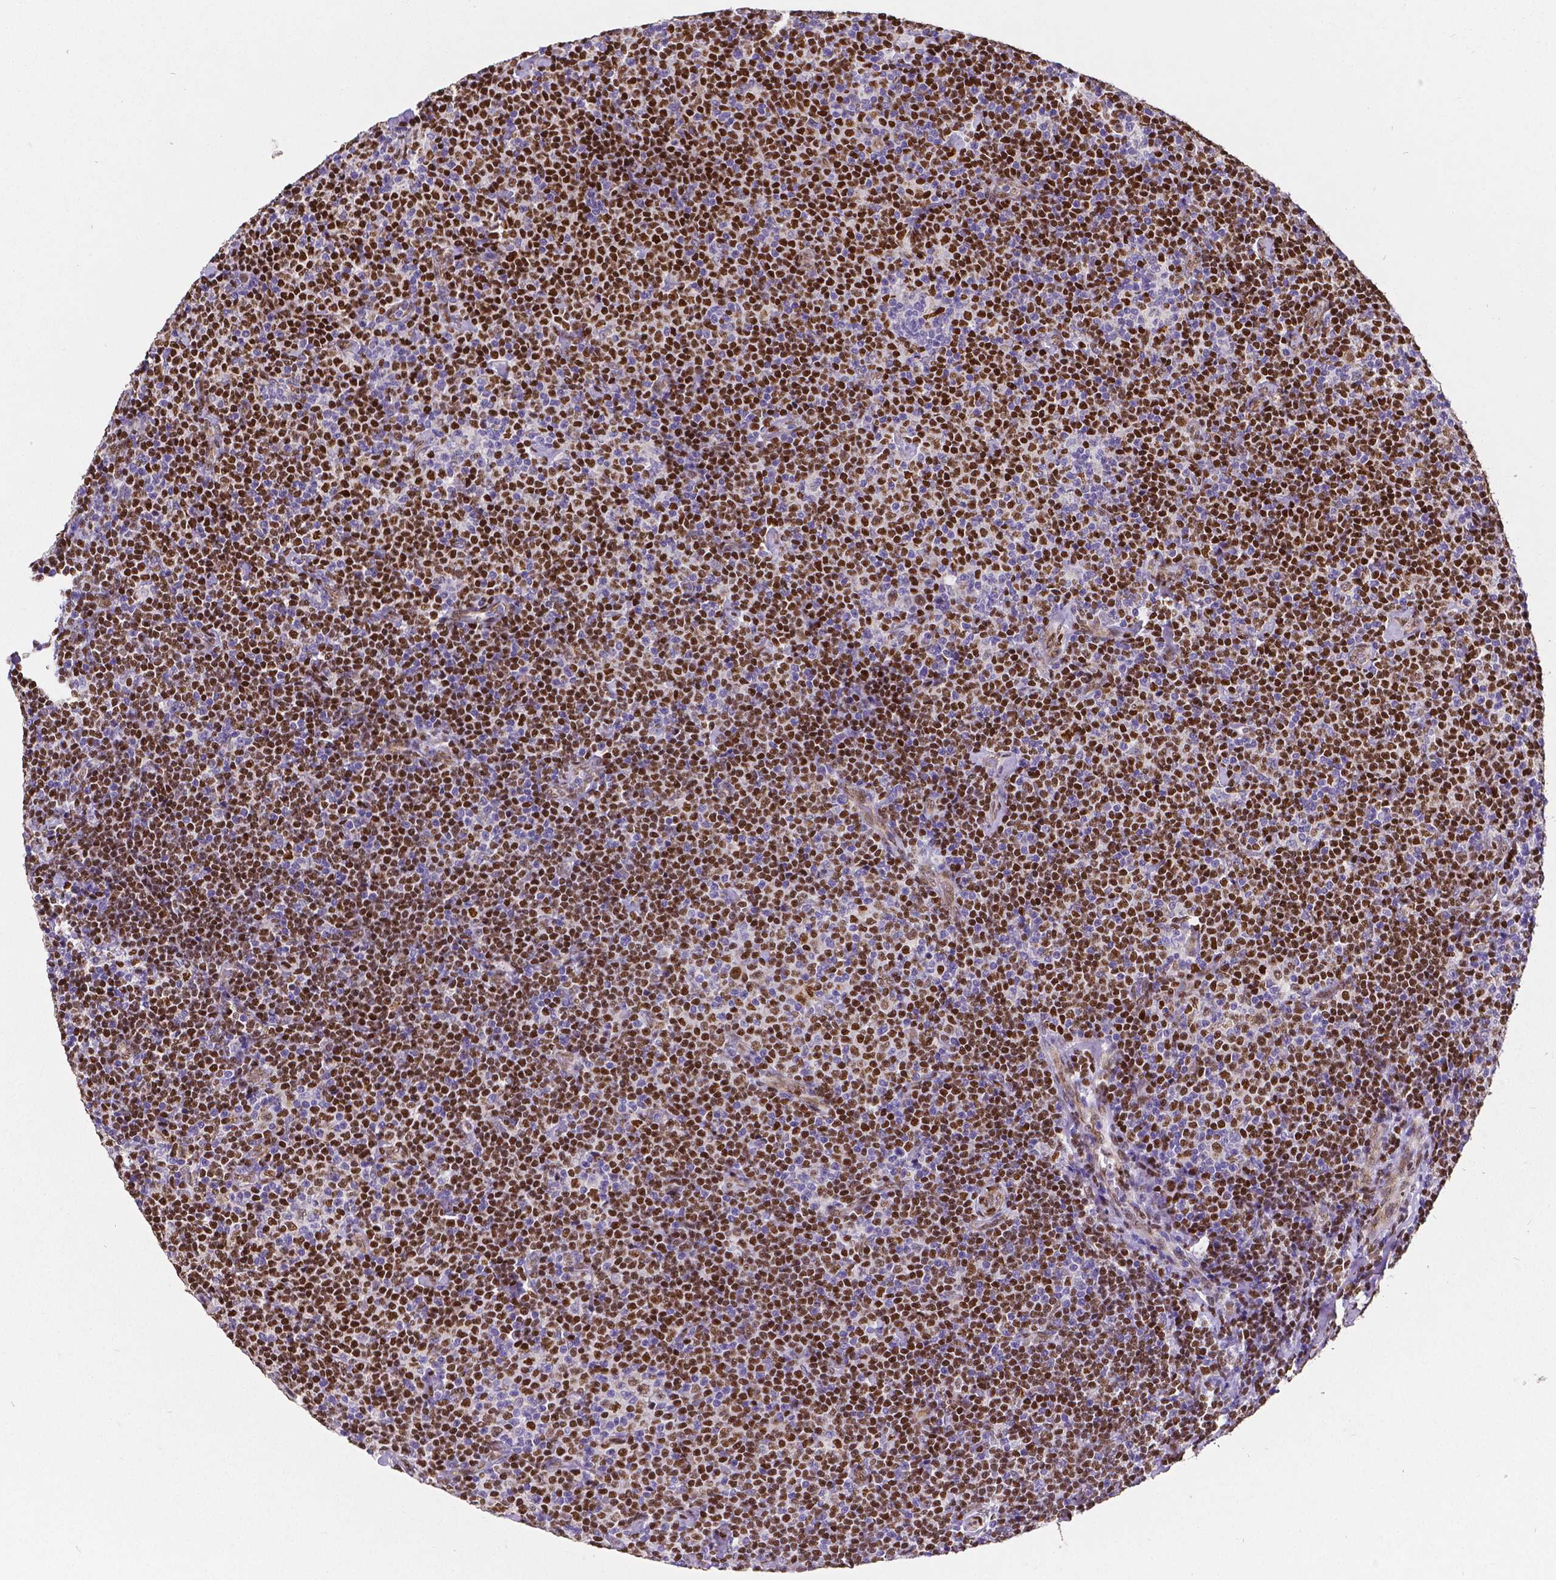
{"staining": {"intensity": "strong", "quantity": ">75%", "location": "nuclear"}, "tissue": "lymphoma", "cell_type": "Tumor cells", "image_type": "cancer", "snomed": [{"axis": "morphology", "description": "Malignant lymphoma, non-Hodgkin's type, Low grade"}, {"axis": "topography", "description": "Lymph node"}], "caption": "Lymphoma stained for a protein demonstrates strong nuclear positivity in tumor cells. (brown staining indicates protein expression, while blue staining denotes nuclei).", "gene": "MEF2C", "patient": {"sex": "male", "age": 81}}